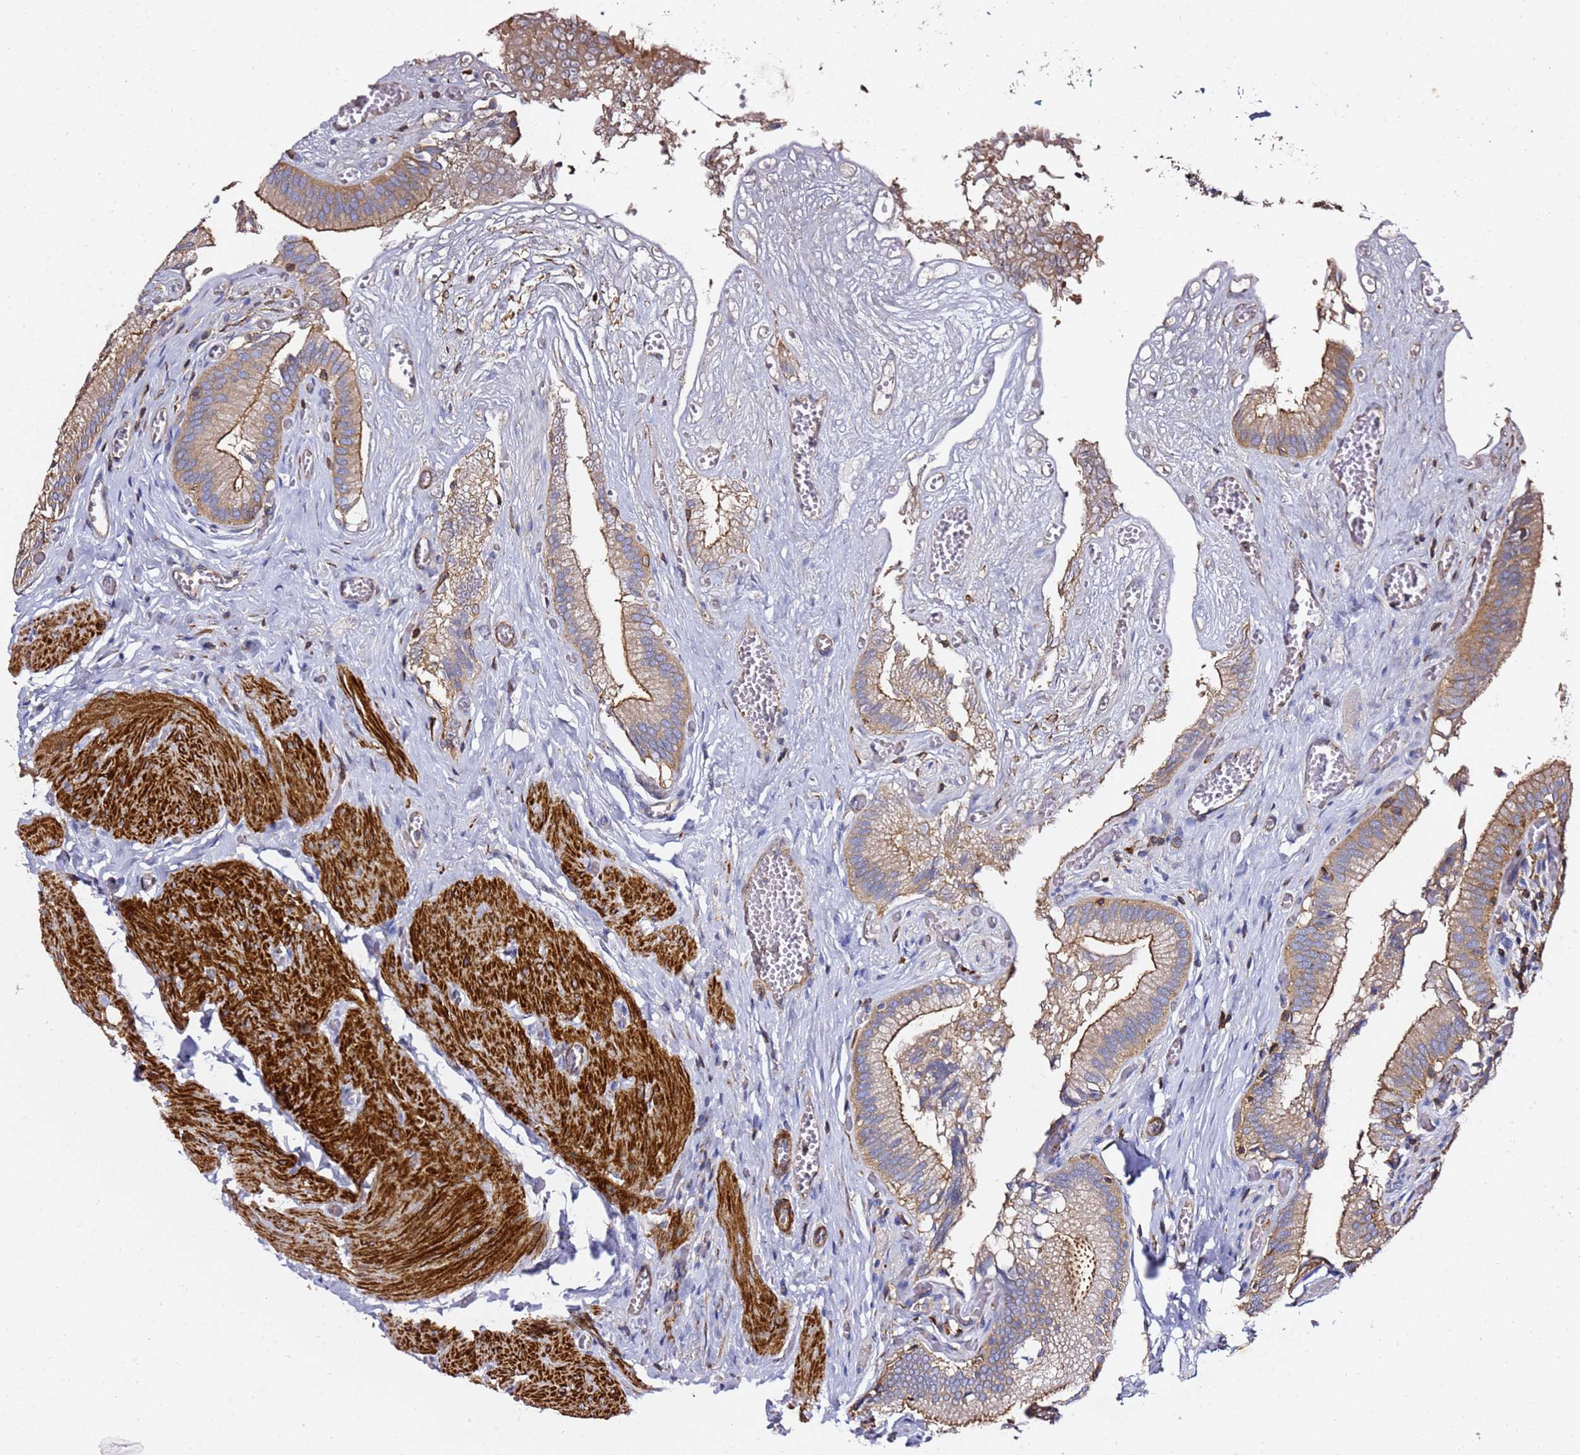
{"staining": {"intensity": "moderate", "quantity": ">75%", "location": "cytoplasmic/membranous"}, "tissue": "gallbladder", "cell_type": "Glandular cells", "image_type": "normal", "snomed": [{"axis": "morphology", "description": "Normal tissue, NOS"}, {"axis": "topography", "description": "Gallbladder"}, {"axis": "topography", "description": "Peripheral nerve tissue"}], "caption": "Moderate cytoplasmic/membranous staining for a protein is seen in about >75% of glandular cells of normal gallbladder using IHC.", "gene": "ZFP36L2", "patient": {"sex": "male", "age": 17}}